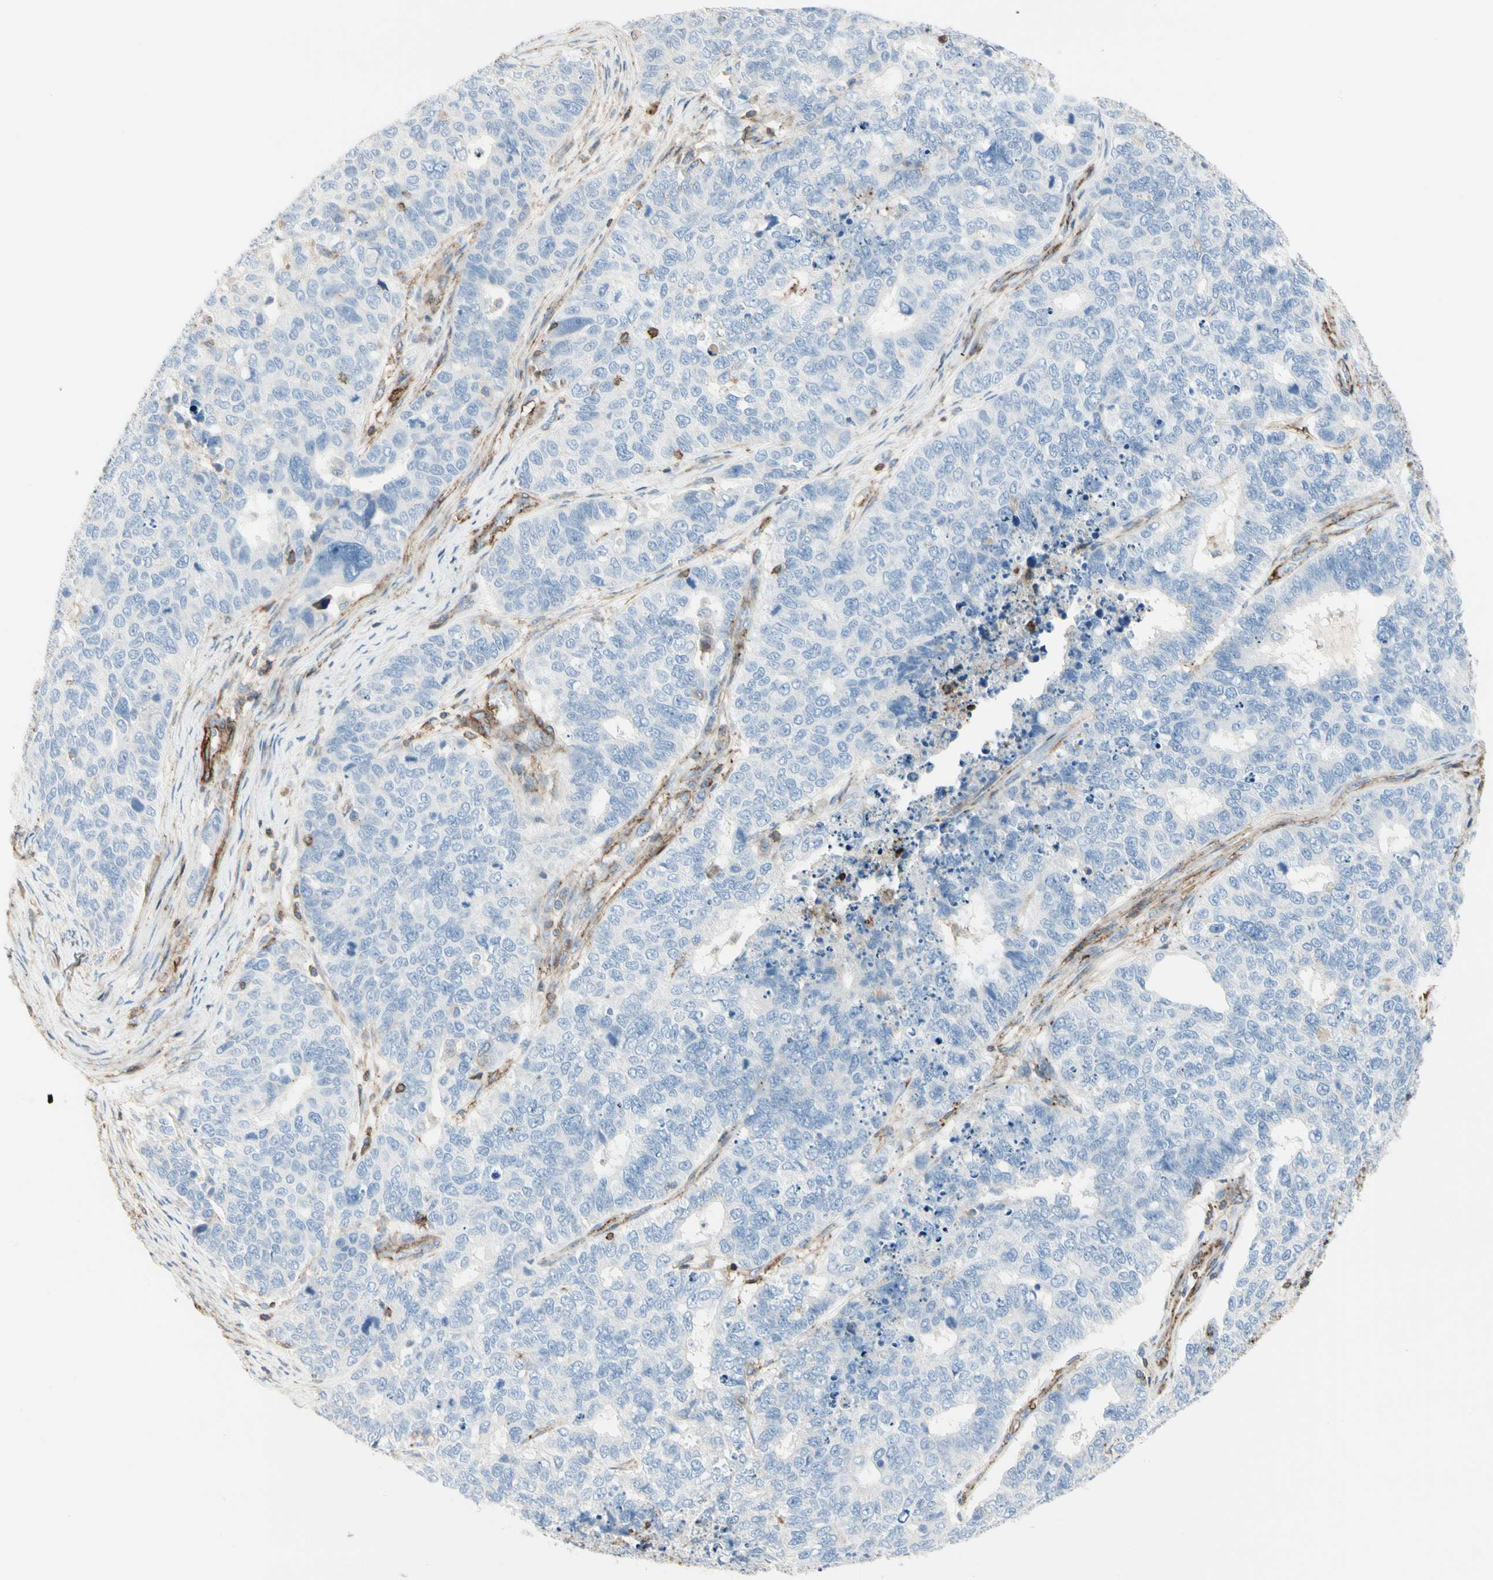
{"staining": {"intensity": "negative", "quantity": "none", "location": "none"}, "tissue": "cervical cancer", "cell_type": "Tumor cells", "image_type": "cancer", "snomed": [{"axis": "morphology", "description": "Squamous cell carcinoma, NOS"}, {"axis": "topography", "description": "Cervix"}], "caption": "Tumor cells show no significant protein staining in squamous cell carcinoma (cervical).", "gene": "CLEC2B", "patient": {"sex": "female", "age": 63}}